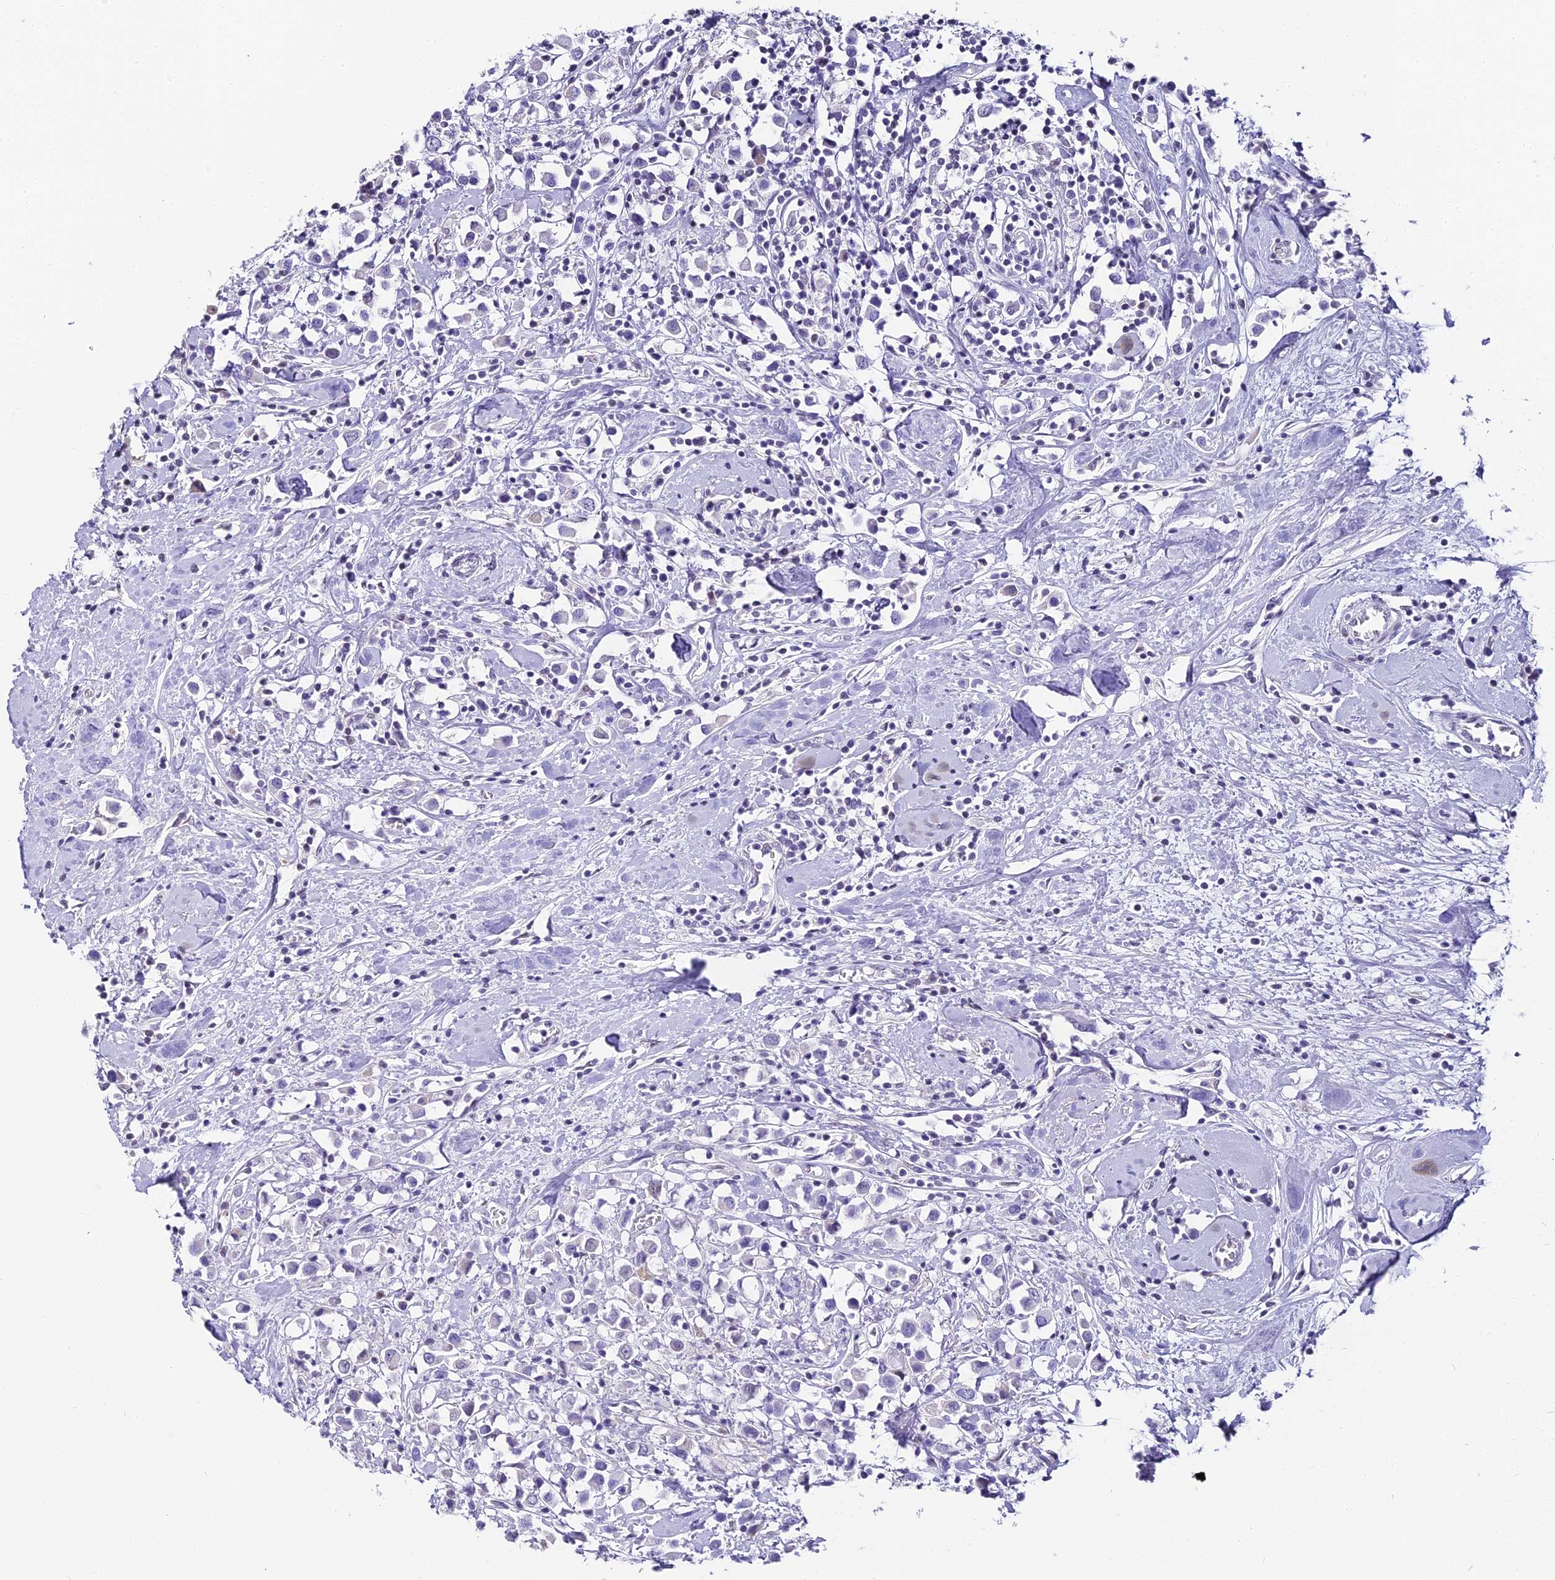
{"staining": {"intensity": "negative", "quantity": "none", "location": "none"}, "tissue": "breast cancer", "cell_type": "Tumor cells", "image_type": "cancer", "snomed": [{"axis": "morphology", "description": "Duct carcinoma"}, {"axis": "topography", "description": "Breast"}], "caption": "IHC micrograph of human breast cancer (invasive ductal carcinoma) stained for a protein (brown), which demonstrates no expression in tumor cells.", "gene": "ABHD14A-ACY1", "patient": {"sex": "female", "age": 61}}